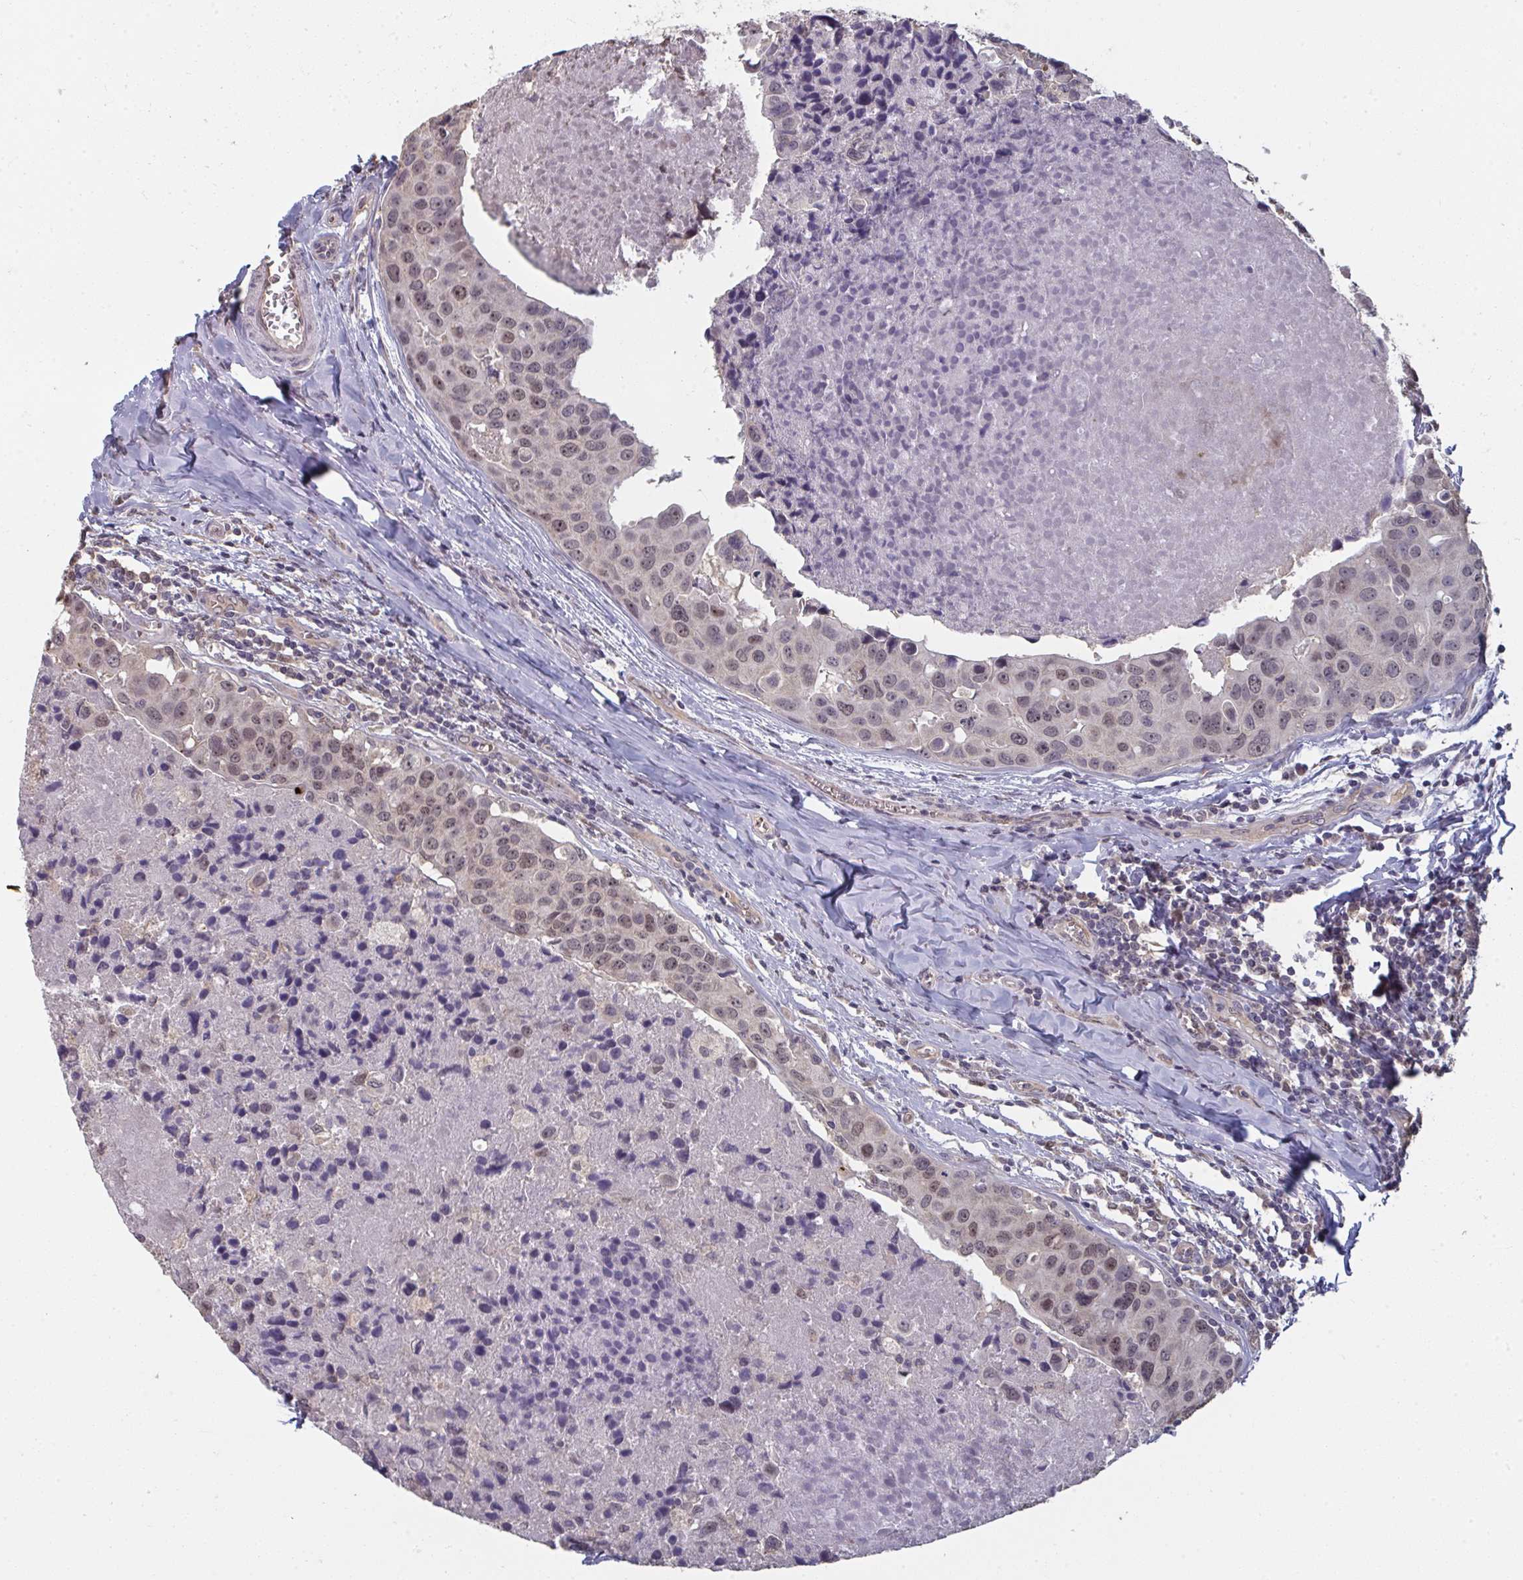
{"staining": {"intensity": "weak", "quantity": "25%-75%", "location": "nuclear"}, "tissue": "breast cancer", "cell_type": "Tumor cells", "image_type": "cancer", "snomed": [{"axis": "morphology", "description": "Duct carcinoma"}, {"axis": "topography", "description": "Breast"}], "caption": "DAB immunohistochemical staining of breast cancer displays weak nuclear protein expression in approximately 25%-75% of tumor cells. (DAB (3,3'-diaminobenzidine) = brown stain, brightfield microscopy at high magnification).", "gene": "LIX1", "patient": {"sex": "female", "age": 24}}